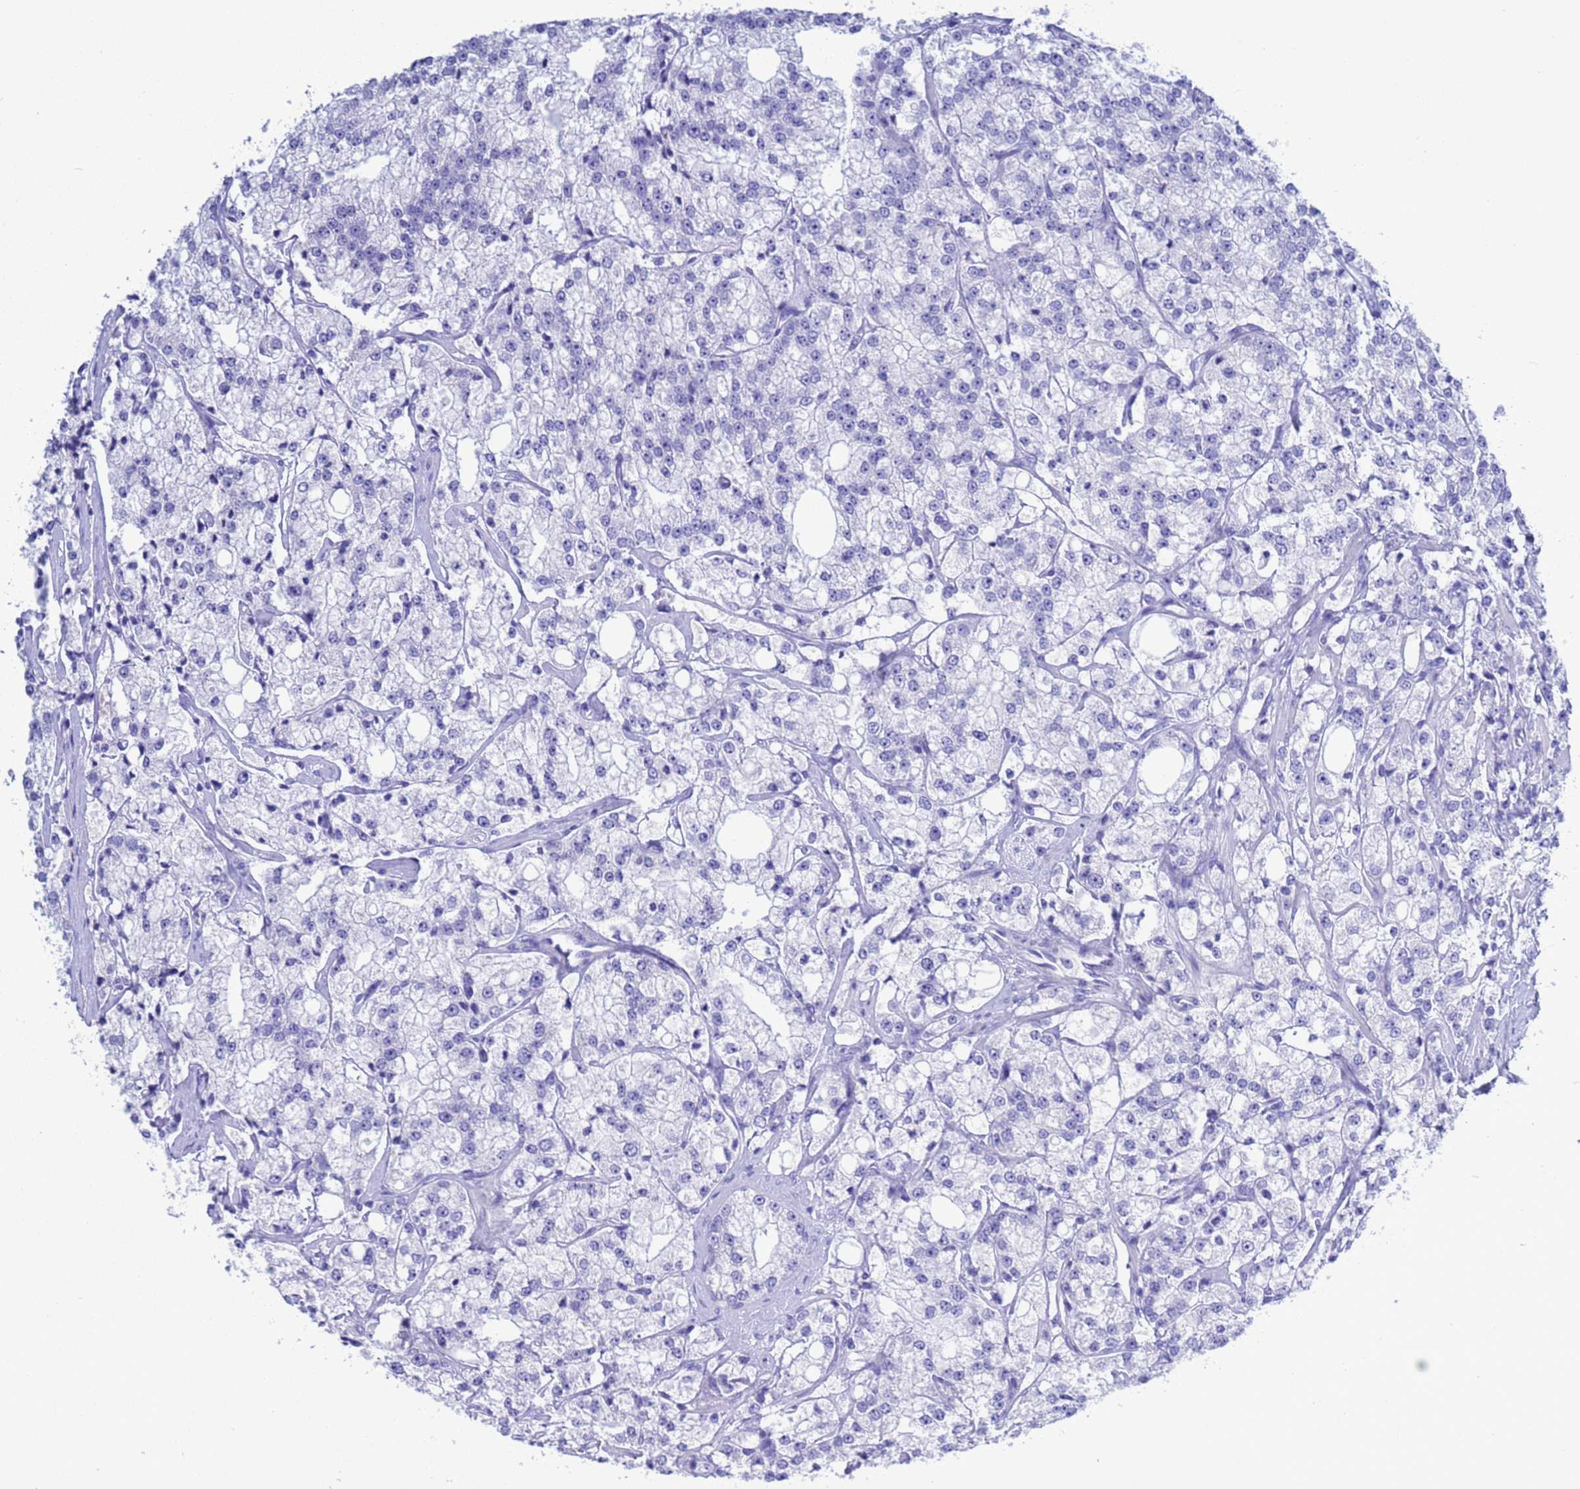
{"staining": {"intensity": "negative", "quantity": "none", "location": "none"}, "tissue": "prostate cancer", "cell_type": "Tumor cells", "image_type": "cancer", "snomed": [{"axis": "morphology", "description": "Adenocarcinoma, High grade"}, {"axis": "topography", "description": "Prostate"}], "caption": "The micrograph displays no staining of tumor cells in prostate high-grade adenocarcinoma.", "gene": "GSTM1", "patient": {"sex": "male", "age": 64}}